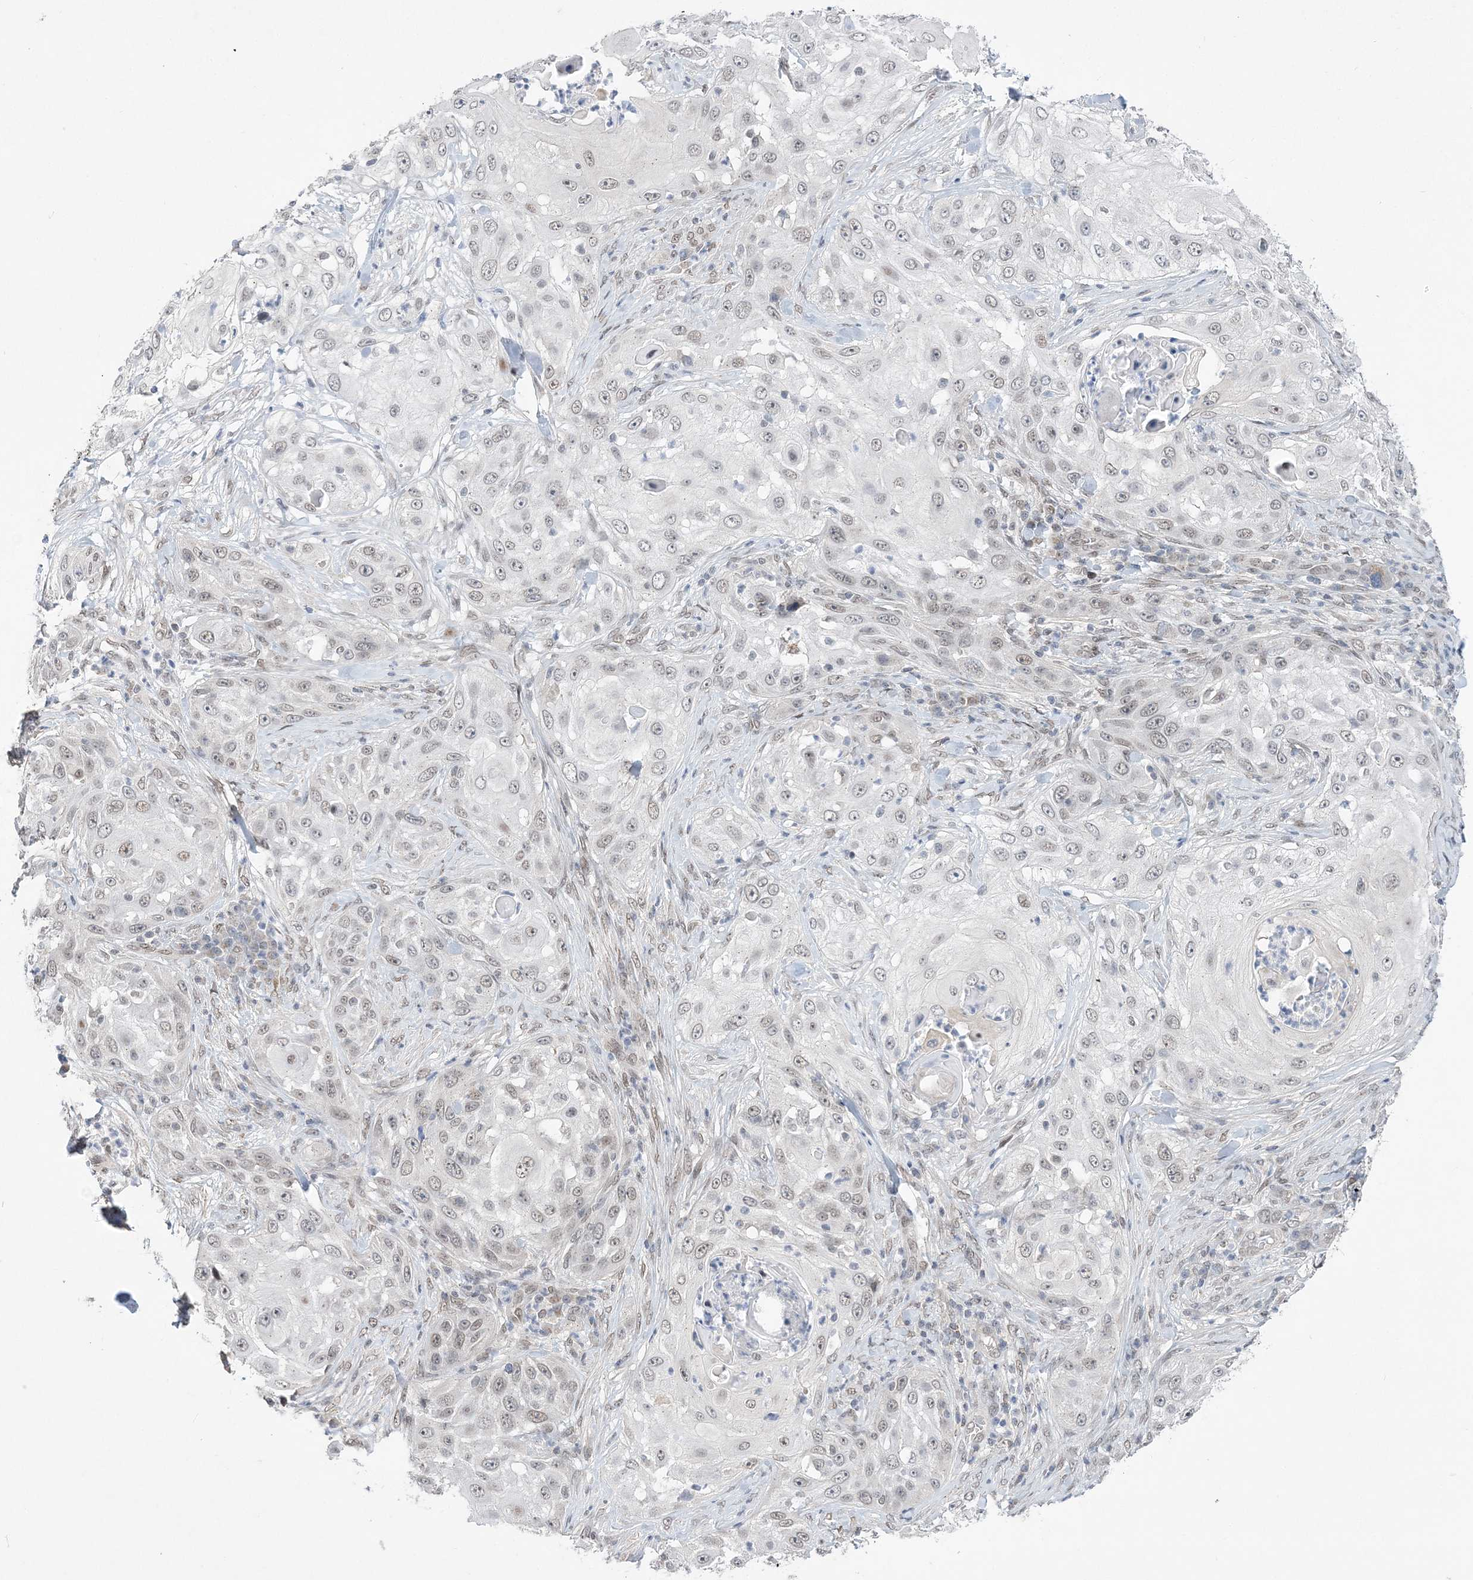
{"staining": {"intensity": "negative", "quantity": "none", "location": "none"}, "tissue": "skin cancer", "cell_type": "Tumor cells", "image_type": "cancer", "snomed": [{"axis": "morphology", "description": "Squamous cell carcinoma, NOS"}, {"axis": "topography", "description": "Skin"}], "caption": "Tumor cells are negative for brown protein staining in skin squamous cell carcinoma.", "gene": "WAC", "patient": {"sex": "female", "age": 44}}